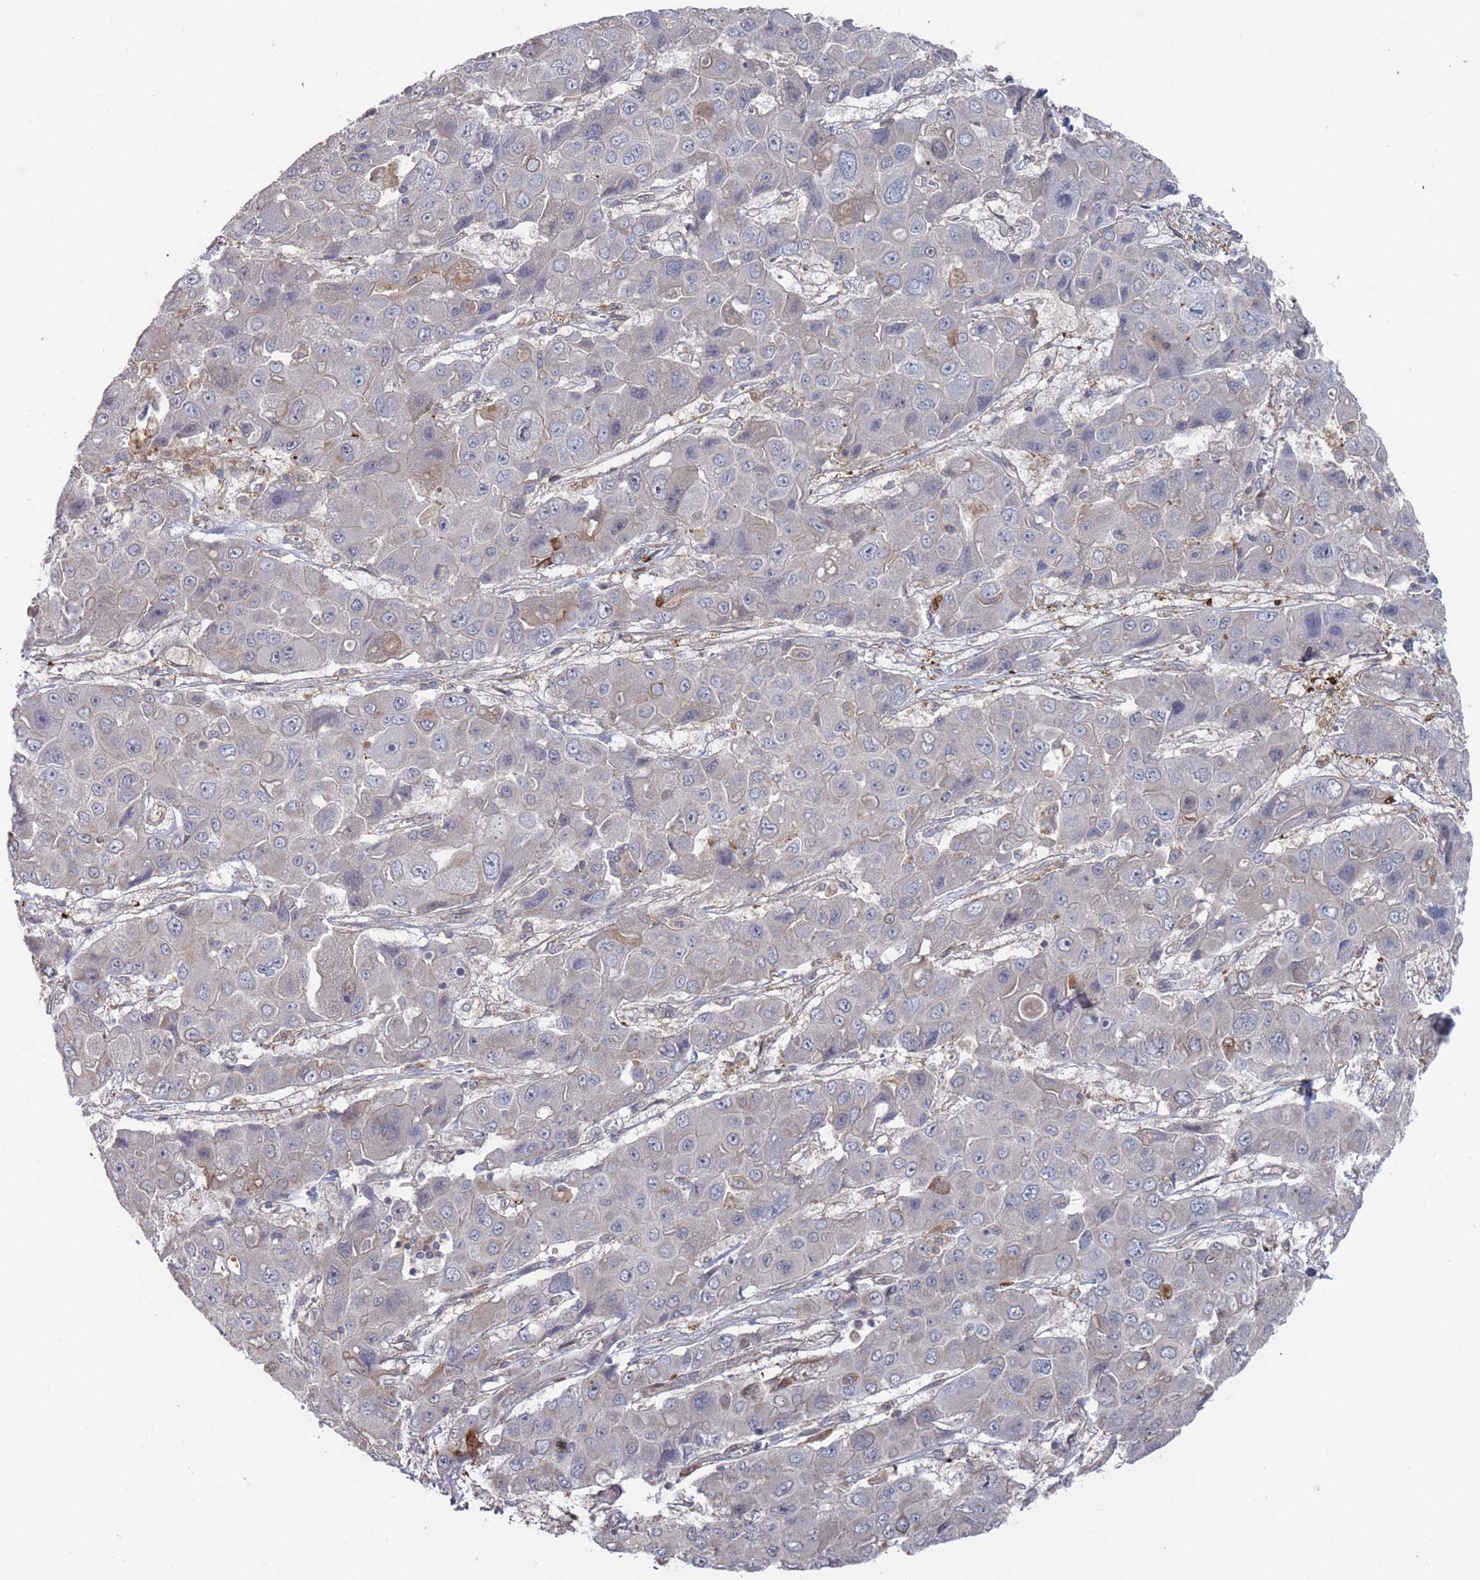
{"staining": {"intensity": "weak", "quantity": "<25%", "location": "cytoplasmic/membranous"}, "tissue": "liver cancer", "cell_type": "Tumor cells", "image_type": "cancer", "snomed": [{"axis": "morphology", "description": "Cholangiocarcinoma"}, {"axis": "topography", "description": "Liver"}], "caption": "This is an immunohistochemistry (IHC) micrograph of human cholangiocarcinoma (liver). There is no positivity in tumor cells.", "gene": "DGKD", "patient": {"sex": "male", "age": 67}}